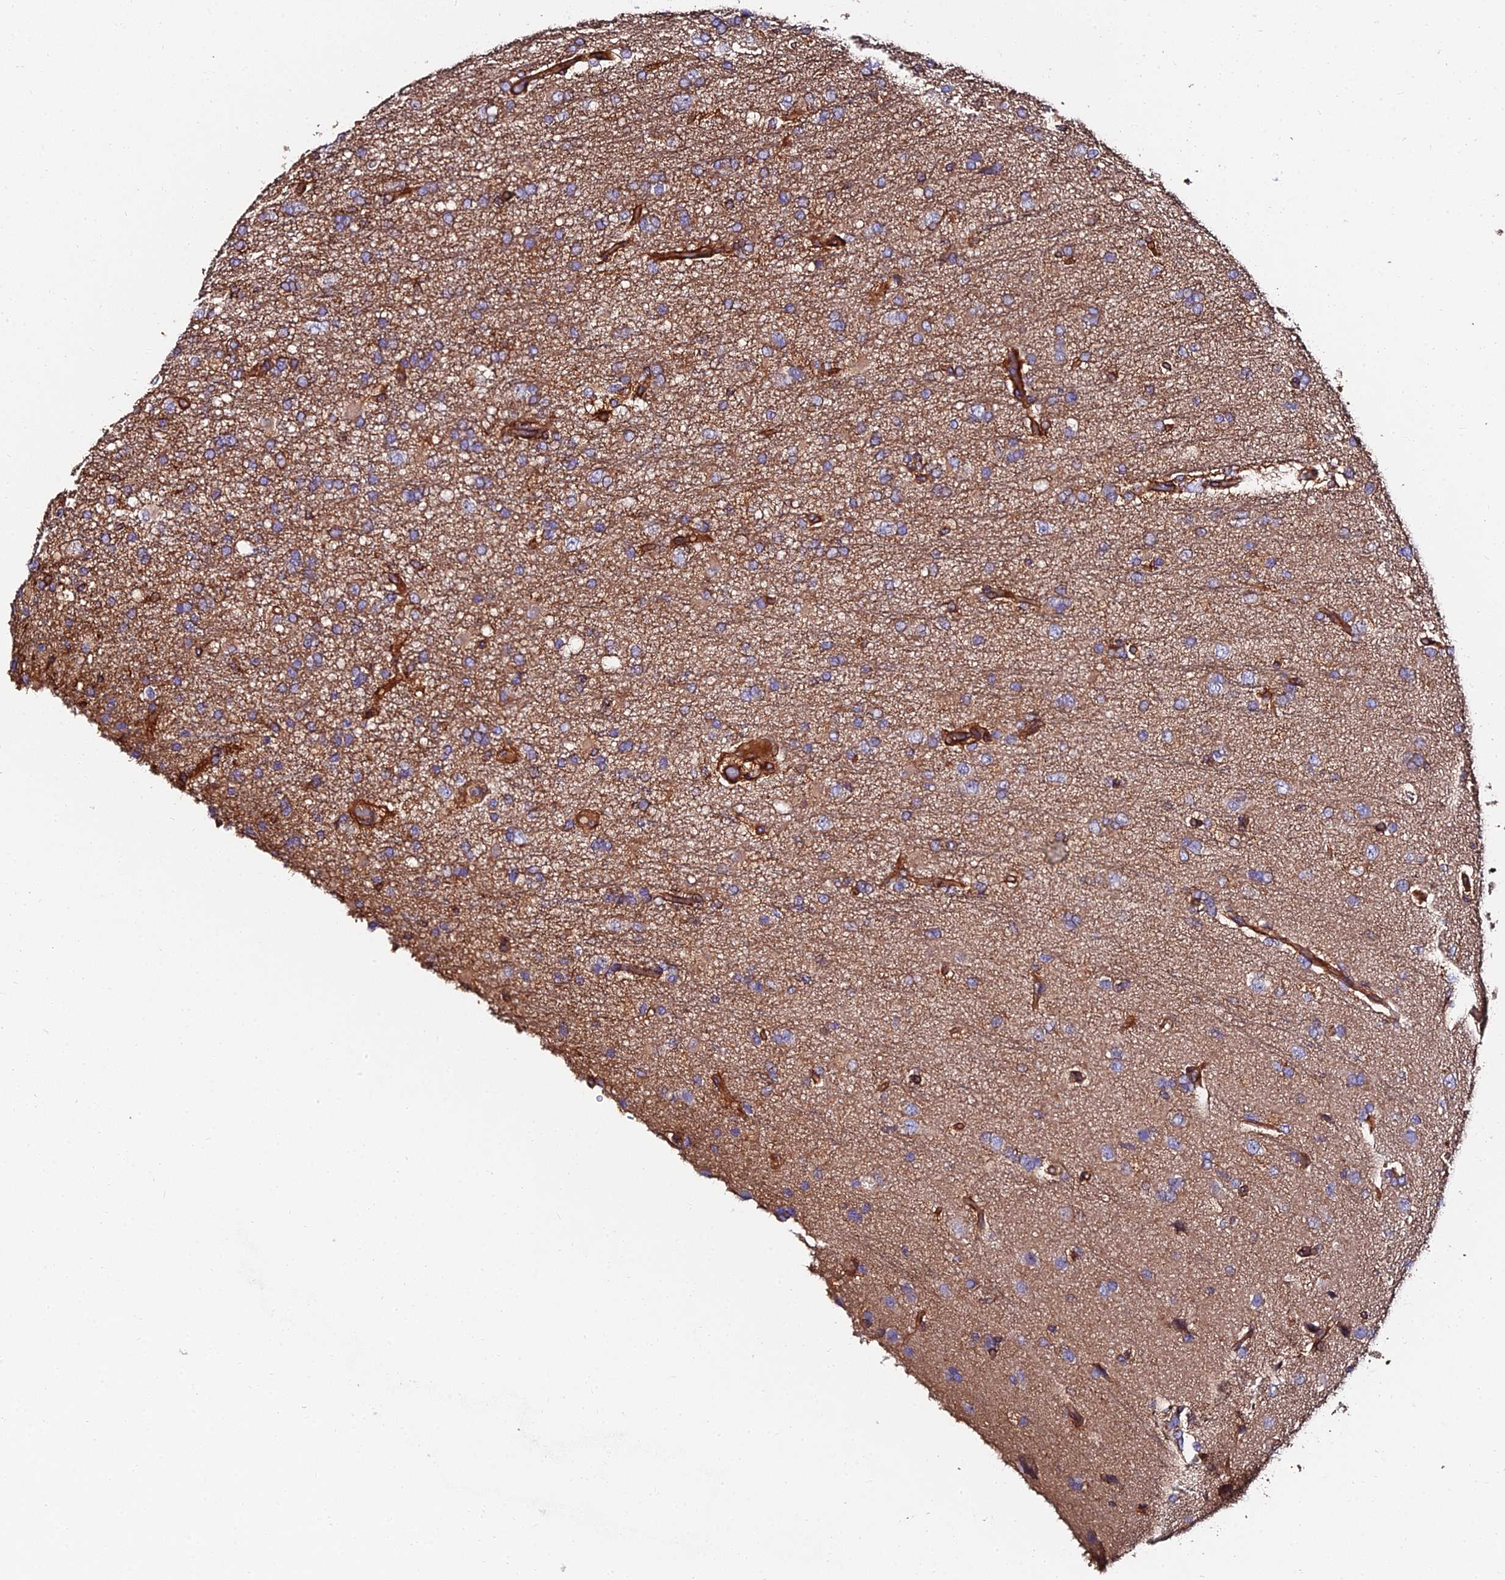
{"staining": {"intensity": "negative", "quantity": "none", "location": "none"}, "tissue": "glioma", "cell_type": "Tumor cells", "image_type": "cancer", "snomed": [{"axis": "morphology", "description": "Glioma, malignant, High grade"}, {"axis": "topography", "description": "Brain"}], "caption": "Immunohistochemistry image of neoplastic tissue: glioma stained with DAB demonstrates no significant protein positivity in tumor cells.", "gene": "EXT1", "patient": {"sex": "female", "age": 74}}